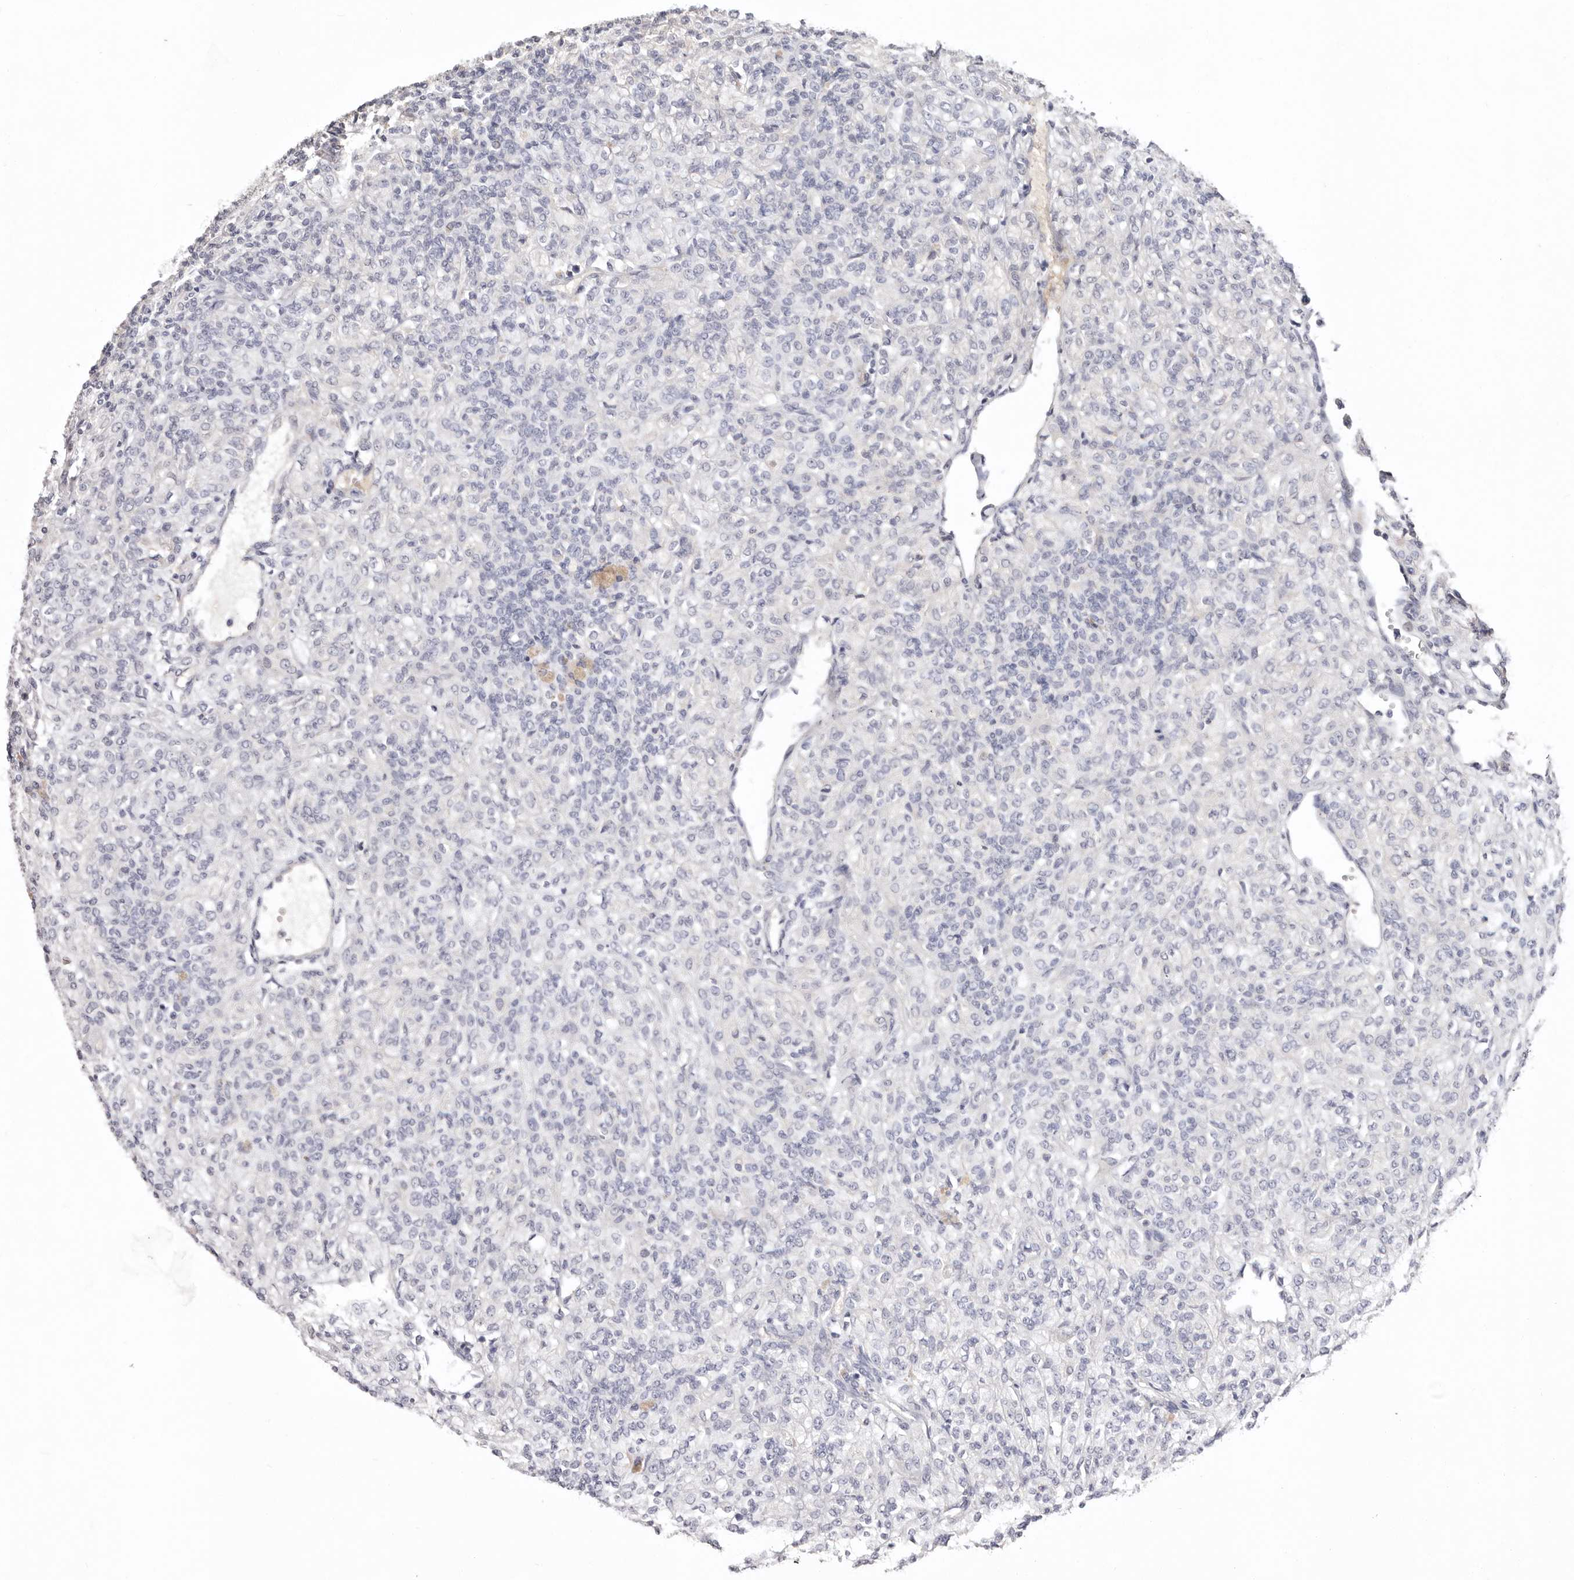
{"staining": {"intensity": "negative", "quantity": "none", "location": "none"}, "tissue": "renal cancer", "cell_type": "Tumor cells", "image_type": "cancer", "snomed": [{"axis": "morphology", "description": "Adenocarcinoma, NOS"}, {"axis": "topography", "description": "Kidney"}], "caption": "Immunohistochemistry of human renal adenocarcinoma reveals no positivity in tumor cells.", "gene": "LMLN", "patient": {"sex": "male", "age": 77}}